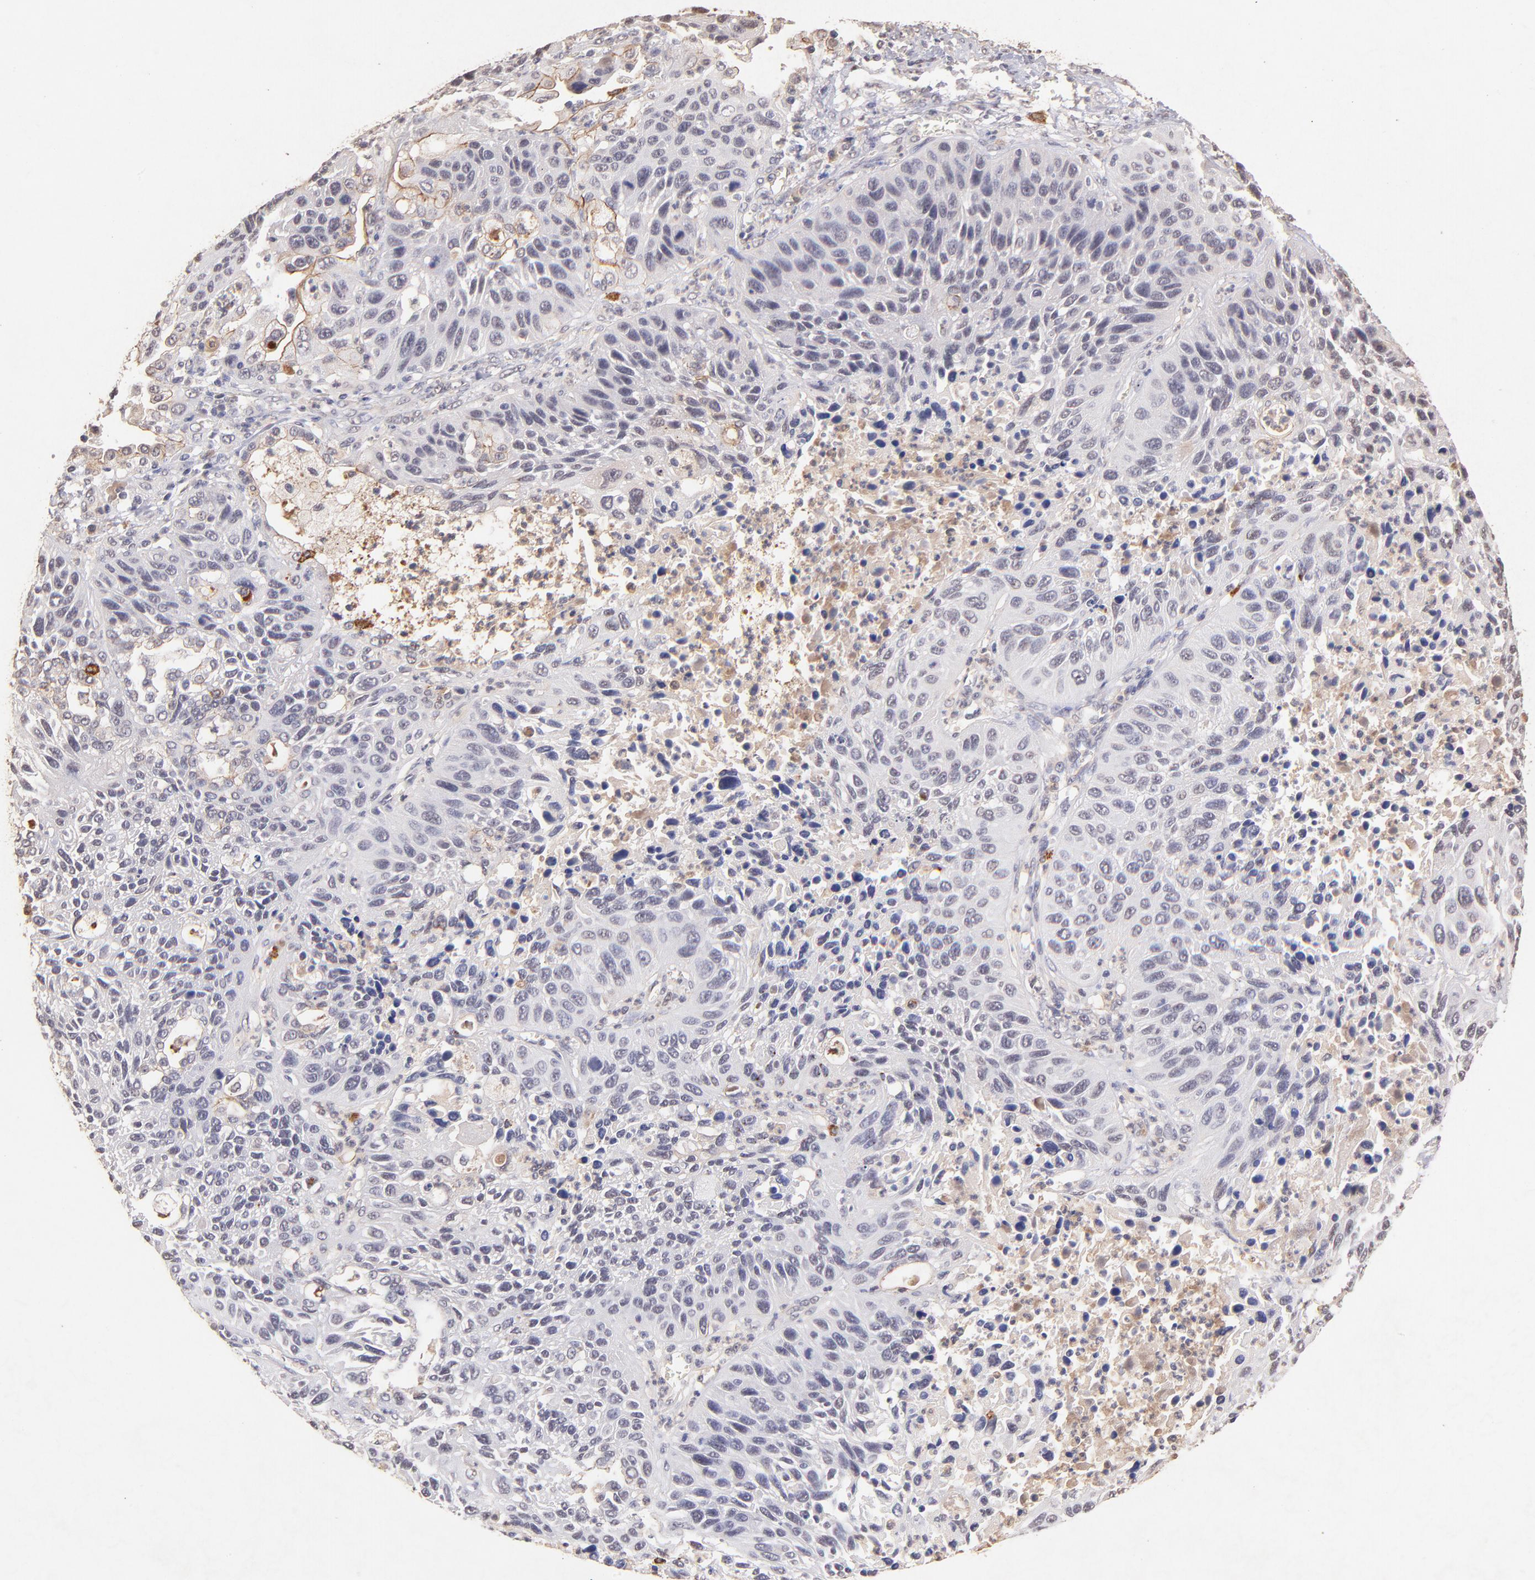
{"staining": {"intensity": "negative", "quantity": "none", "location": "none"}, "tissue": "lung cancer", "cell_type": "Tumor cells", "image_type": "cancer", "snomed": [{"axis": "morphology", "description": "Squamous cell carcinoma, NOS"}, {"axis": "topography", "description": "Lung"}], "caption": "Image shows no significant protein positivity in tumor cells of squamous cell carcinoma (lung).", "gene": "RNASEL", "patient": {"sex": "female", "age": 76}}